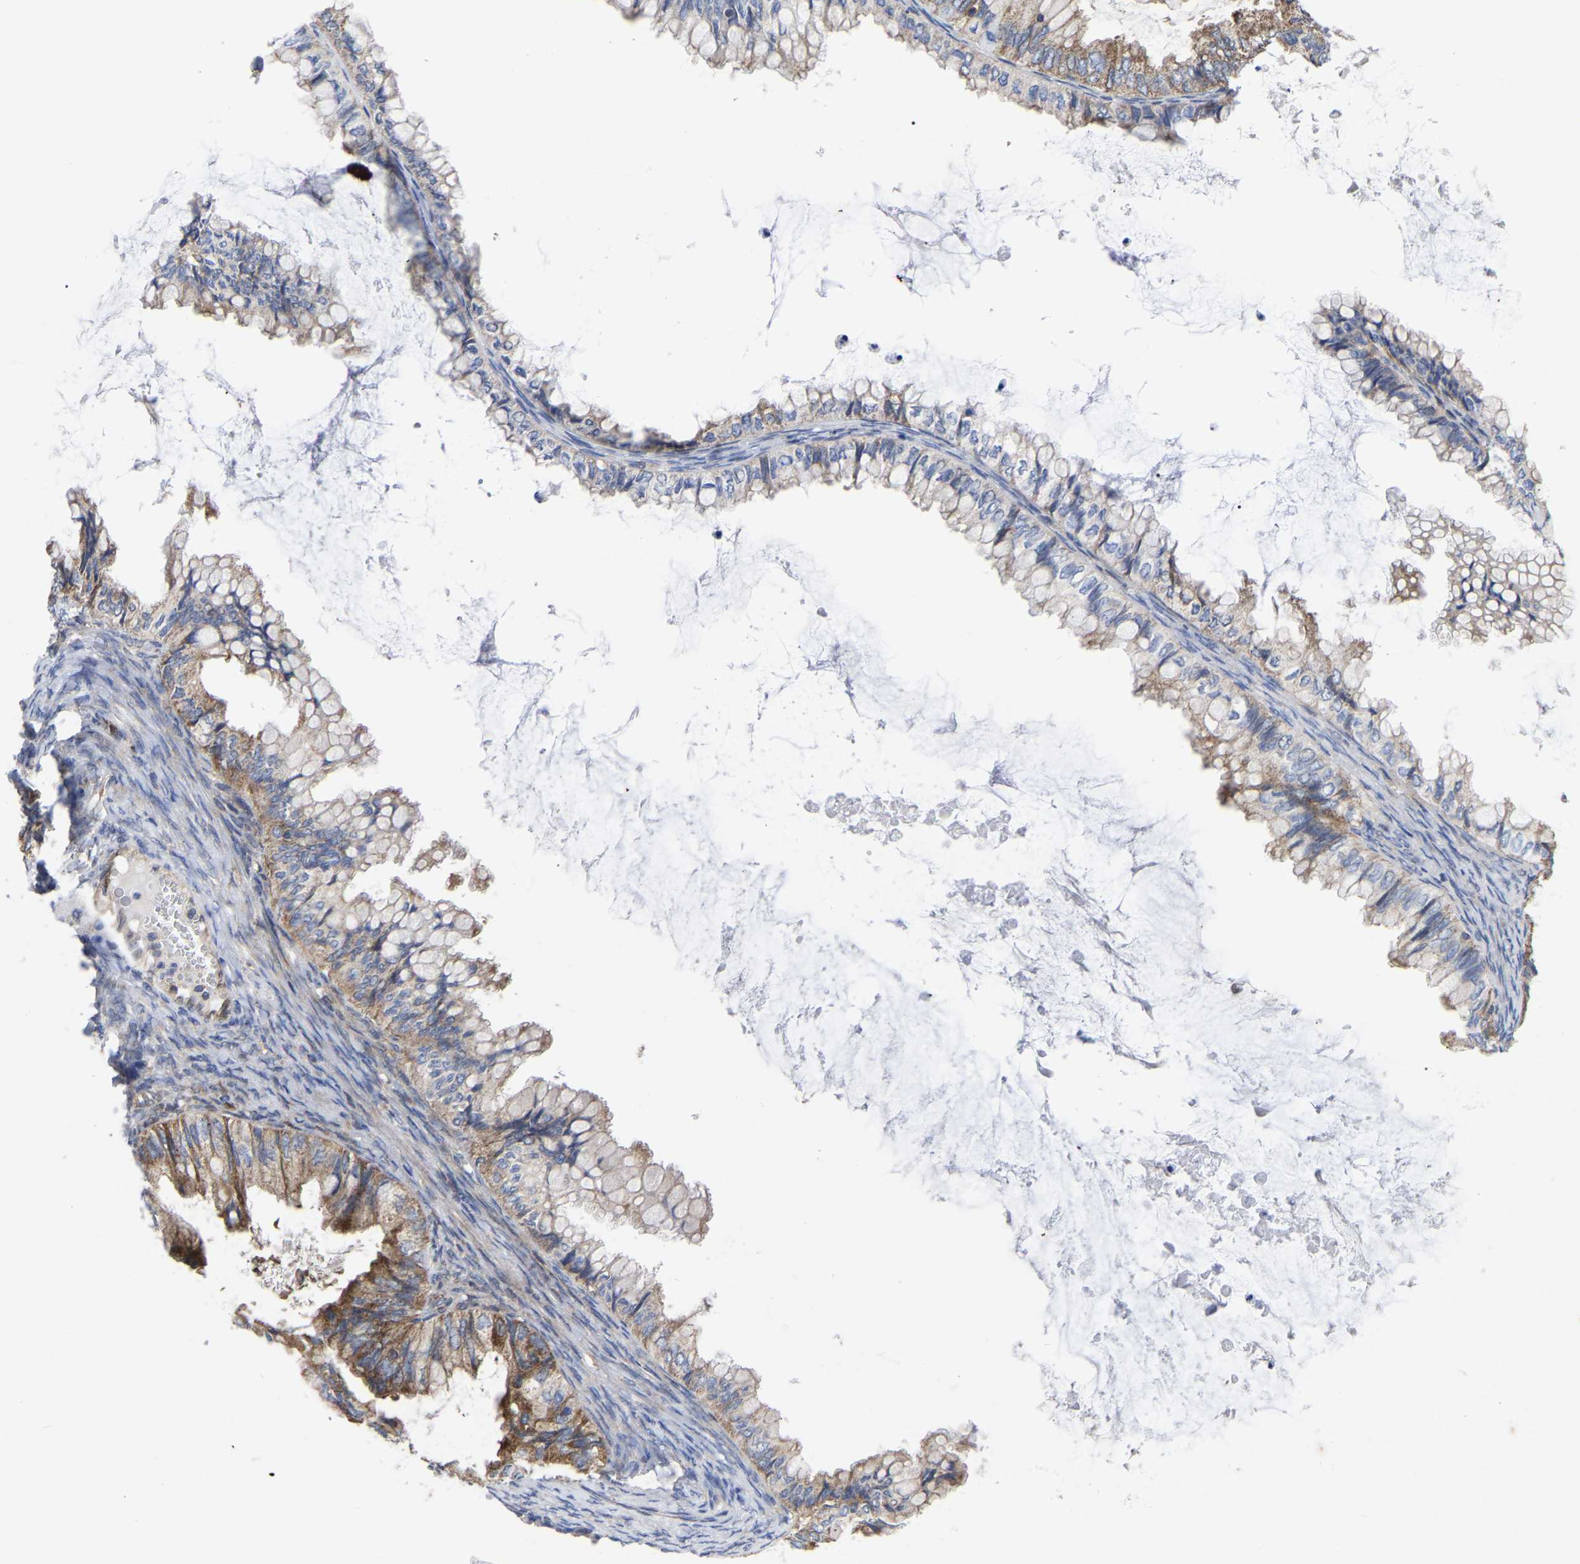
{"staining": {"intensity": "moderate", "quantity": ">75%", "location": "cytoplasmic/membranous"}, "tissue": "ovarian cancer", "cell_type": "Tumor cells", "image_type": "cancer", "snomed": [{"axis": "morphology", "description": "Cystadenocarcinoma, mucinous, NOS"}, {"axis": "topography", "description": "Ovary"}], "caption": "Immunohistochemical staining of ovarian mucinous cystadenocarcinoma shows medium levels of moderate cytoplasmic/membranous protein positivity in about >75% of tumor cells.", "gene": "TCP1", "patient": {"sex": "female", "age": 80}}